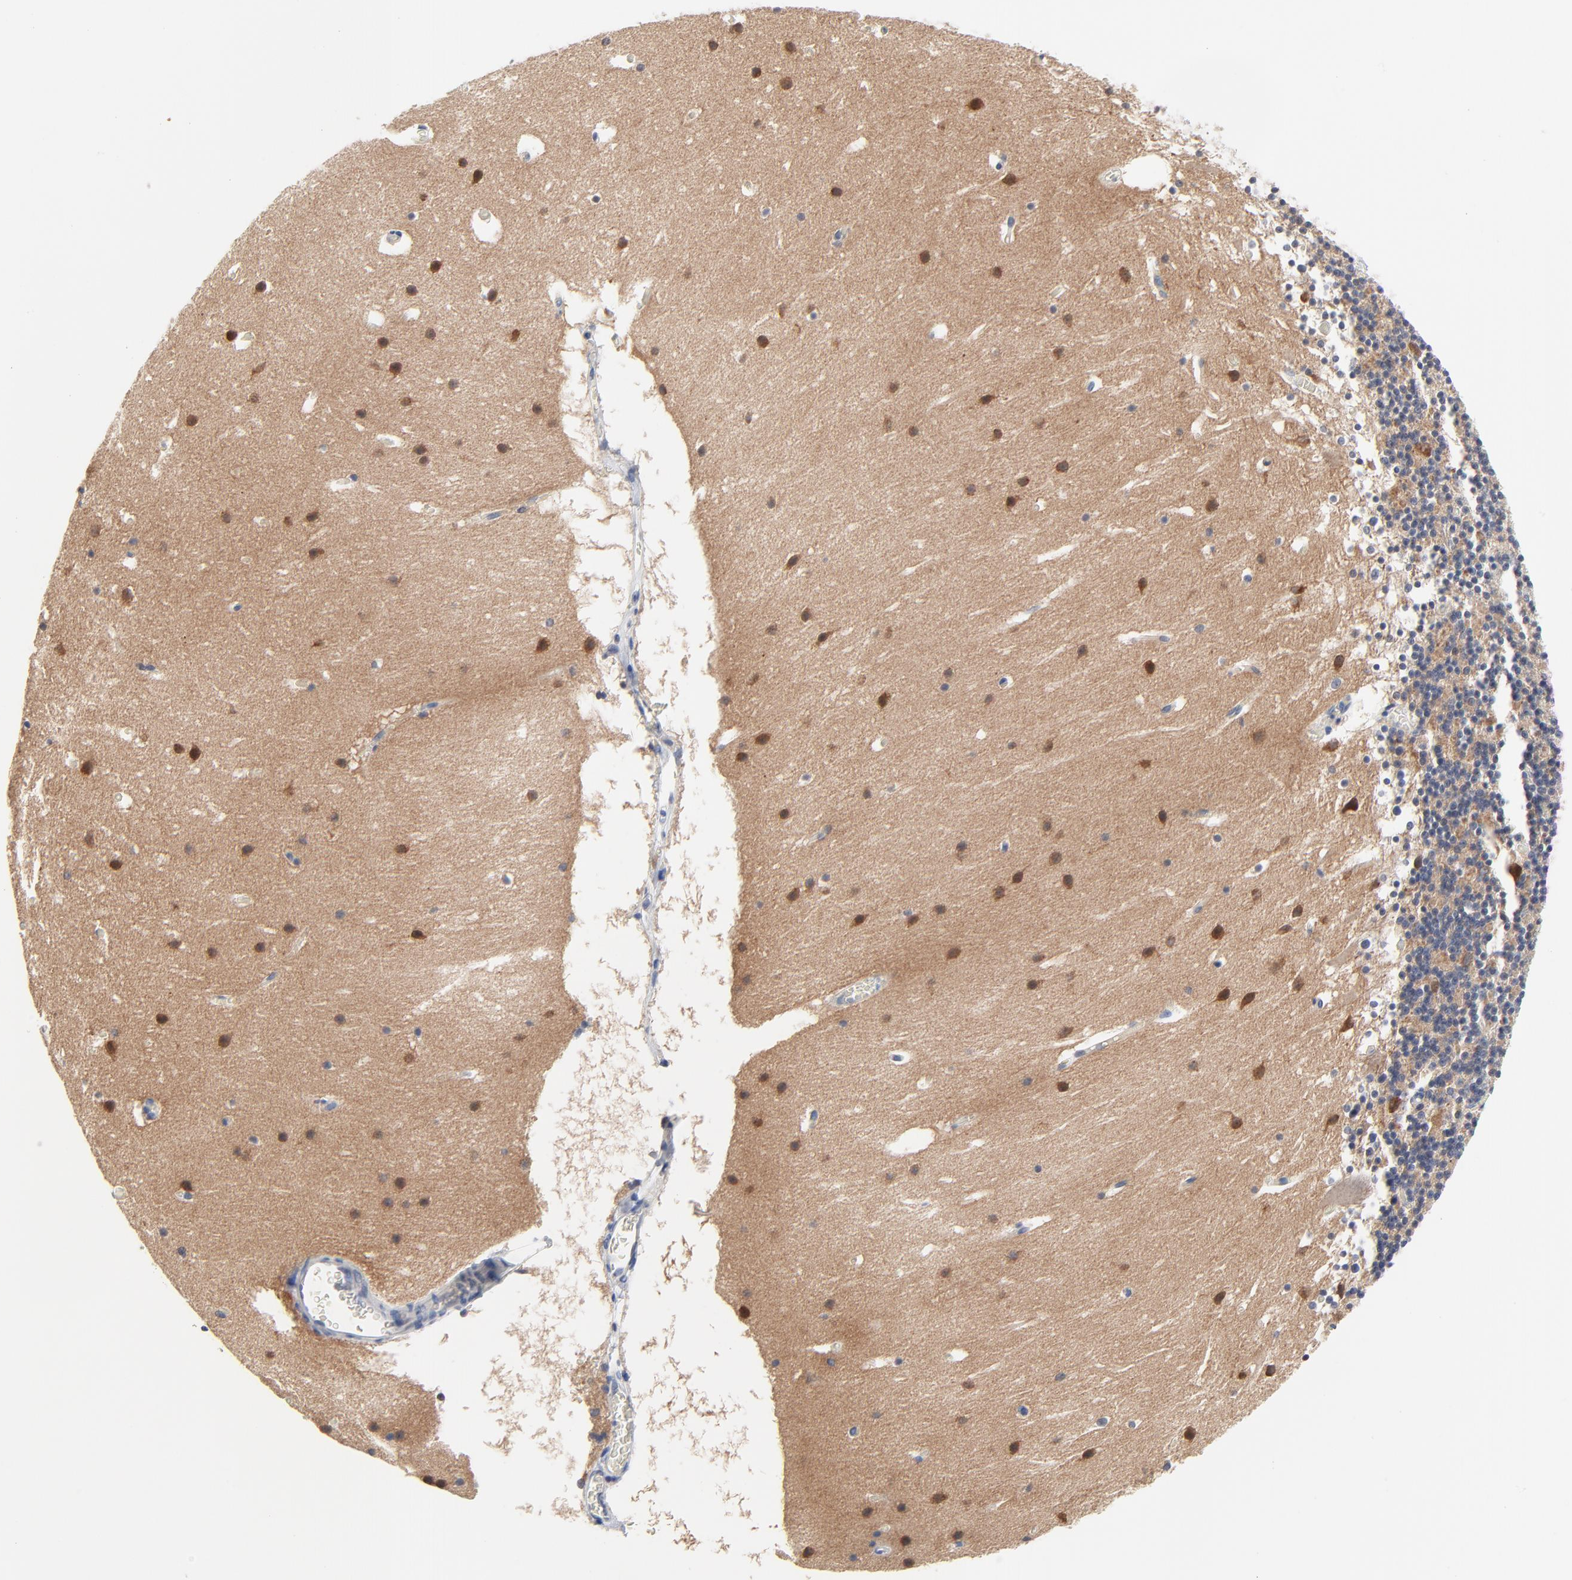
{"staining": {"intensity": "negative", "quantity": "none", "location": "none"}, "tissue": "cerebellum", "cell_type": "Cells in granular layer", "image_type": "normal", "snomed": [{"axis": "morphology", "description": "Normal tissue, NOS"}, {"axis": "topography", "description": "Cerebellum"}], "caption": "Micrograph shows no significant protein positivity in cells in granular layer of unremarkable cerebellum. (Stains: DAB (3,3'-diaminobenzidine) immunohistochemistry with hematoxylin counter stain, Microscopy: brightfield microscopy at high magnification).", "gene": "FBXL5", "patient": {"sex": "male", "age": 45}}